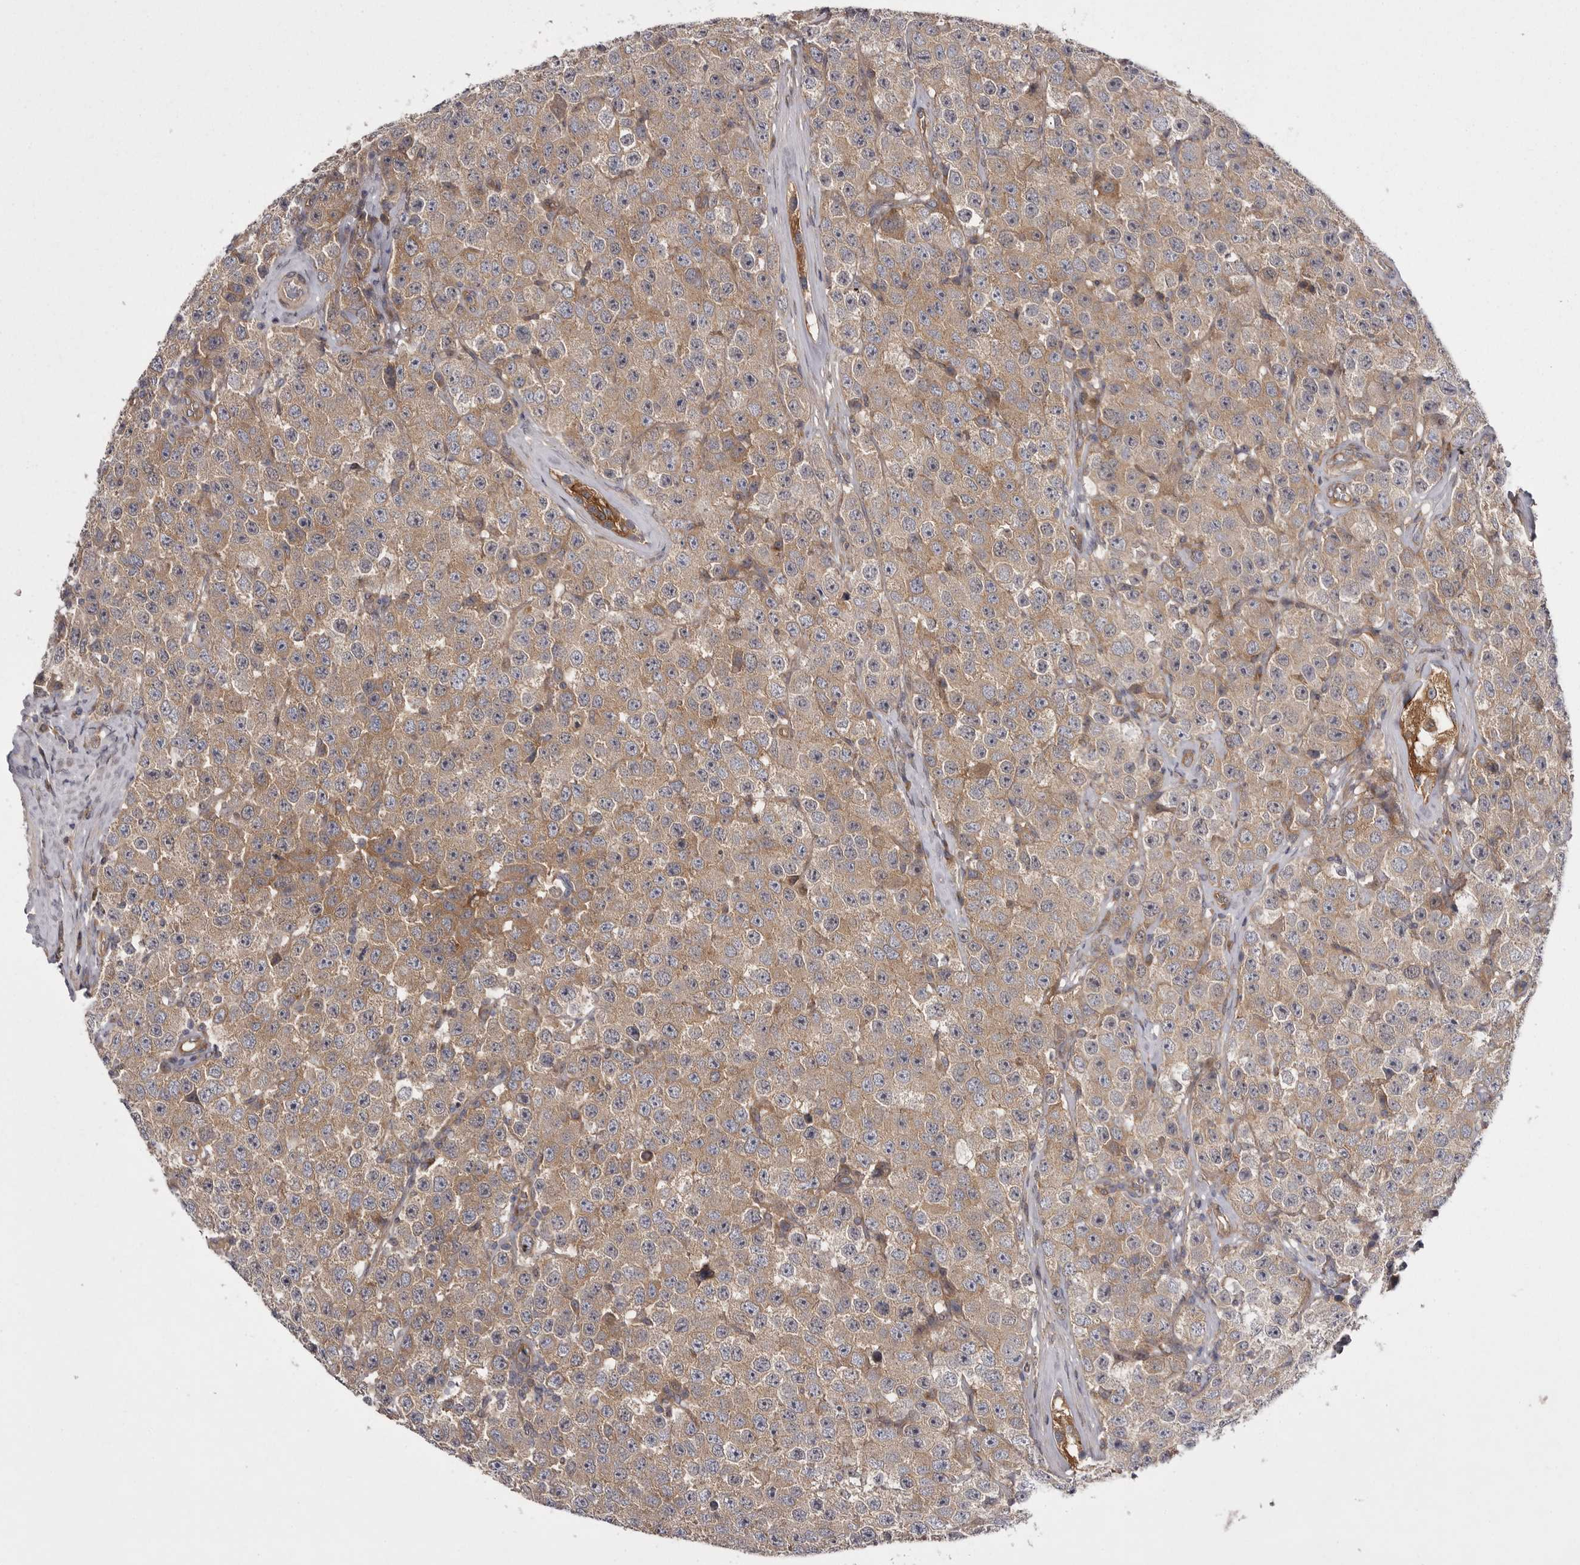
{"staining": {"intensity": "weak", "quantity": ">75%", "location": "cytoplasmic/membranous"}, "tissue": "testis cancer", "cell_type": "Tumor cells", "image_type": "cancer", "snomed": [{"axis": "morphology", "description": "Seminoma, NOS"}, {"axis": "morphology", "description": "Carcinoma, Embryonal, NOS"}, {"axis": "topography", "description": "Testis"}], "caption": "Protein staining demonstrates weak cytoplasmic/membranous staining in about >75% of tumor cells in seminoma (testis).", "gene": "OSBPL9", "patient": {"sex": "male", "age": 28}}